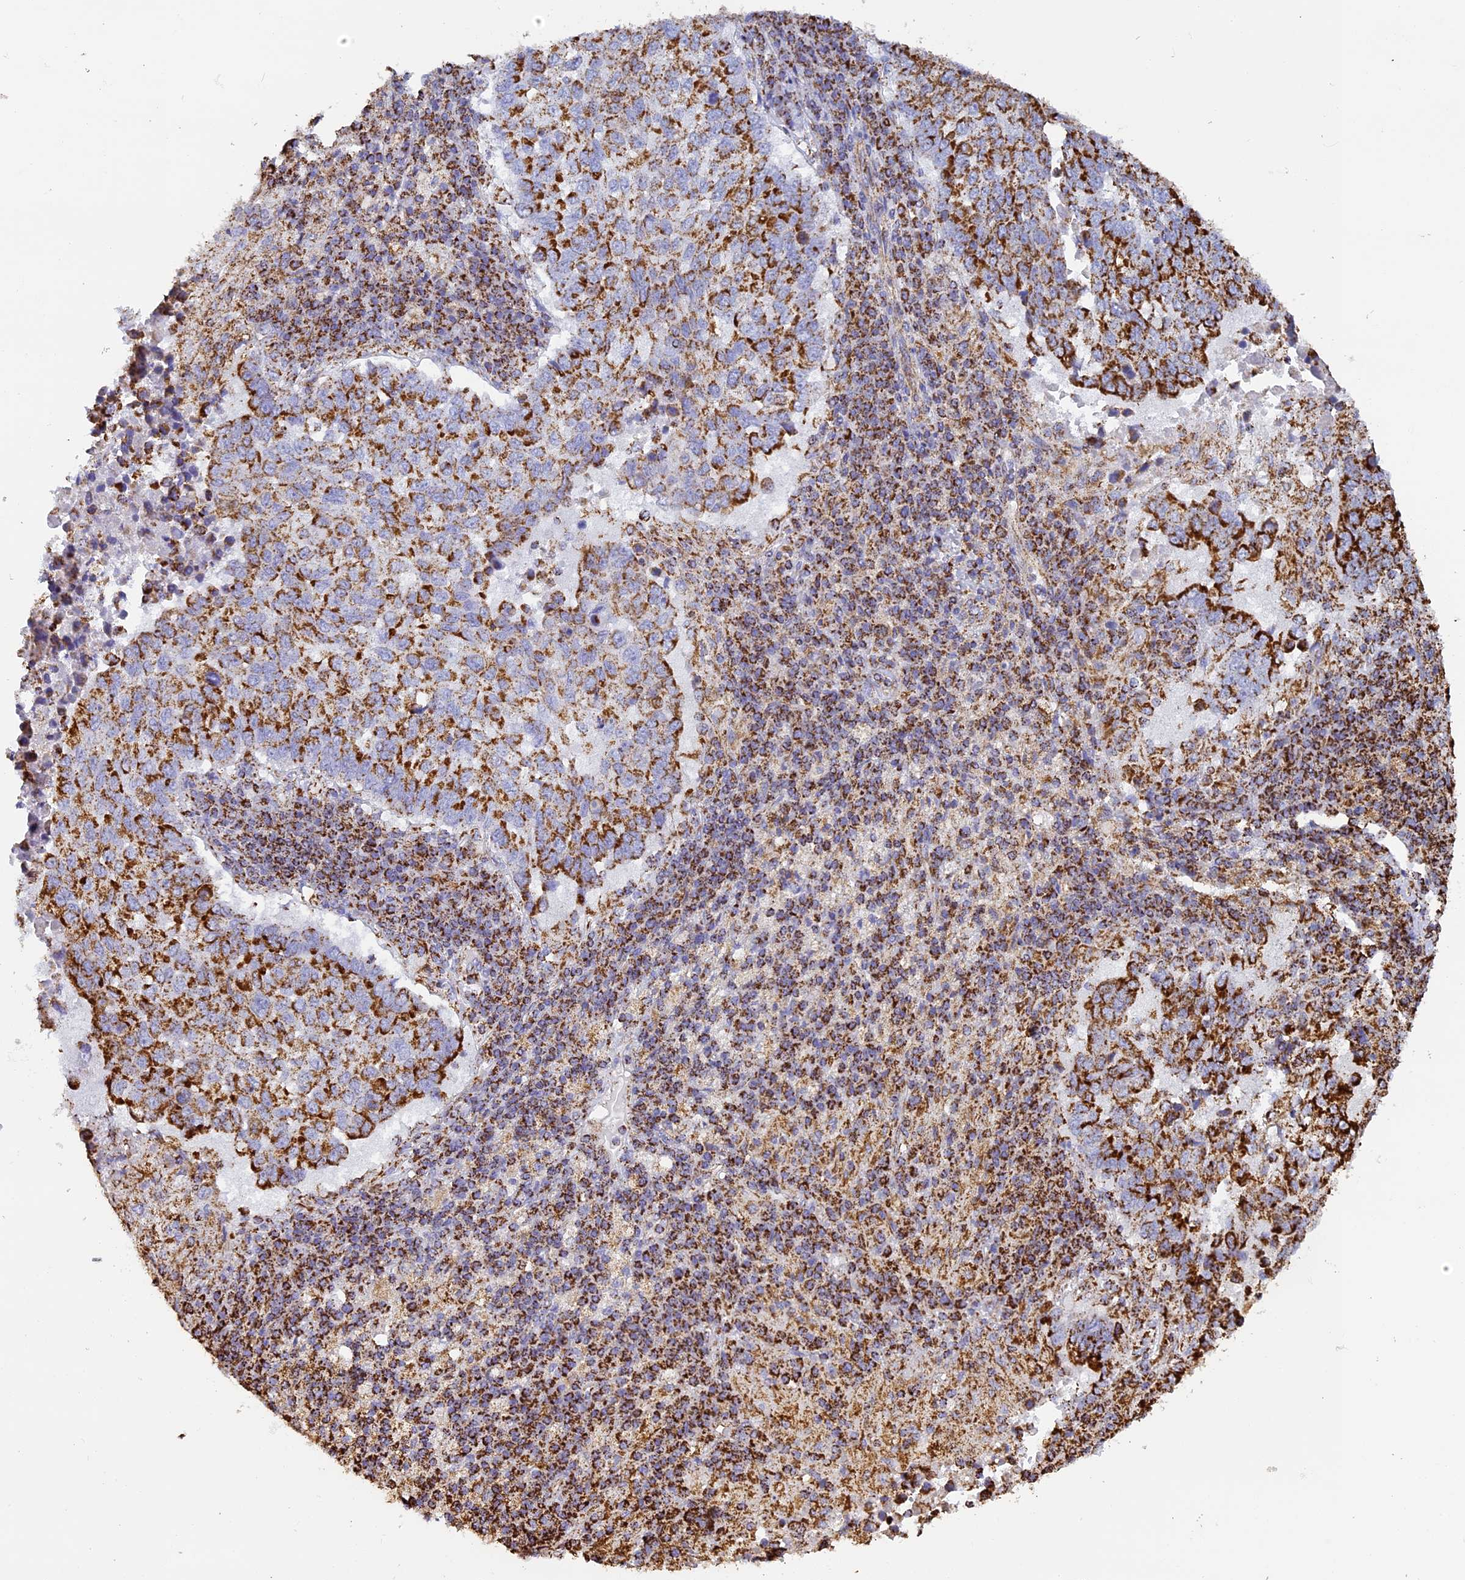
{"staining": {"intensity": "strong", "quantity": ">75%", "location": "cytoplasmic/membranous"}, "tissue": "lung cancer", "cell_type": "Tumor cells", "image_type": "cancer", "snomed": [{"axis": "morphology", "description": "Squamous cell carcinoma, NOS"}, {"axis": "topography", "description": "Lung"}], "caption": "Immunohistochemical staining of human squamous cell carcinoma (lung) displays high levels of strong cytoplasmic/membranous protein positivity in approximately >75% of tumor cells.", "gene": "STK17A", "patient": {"sex": "male", "age": 73}}